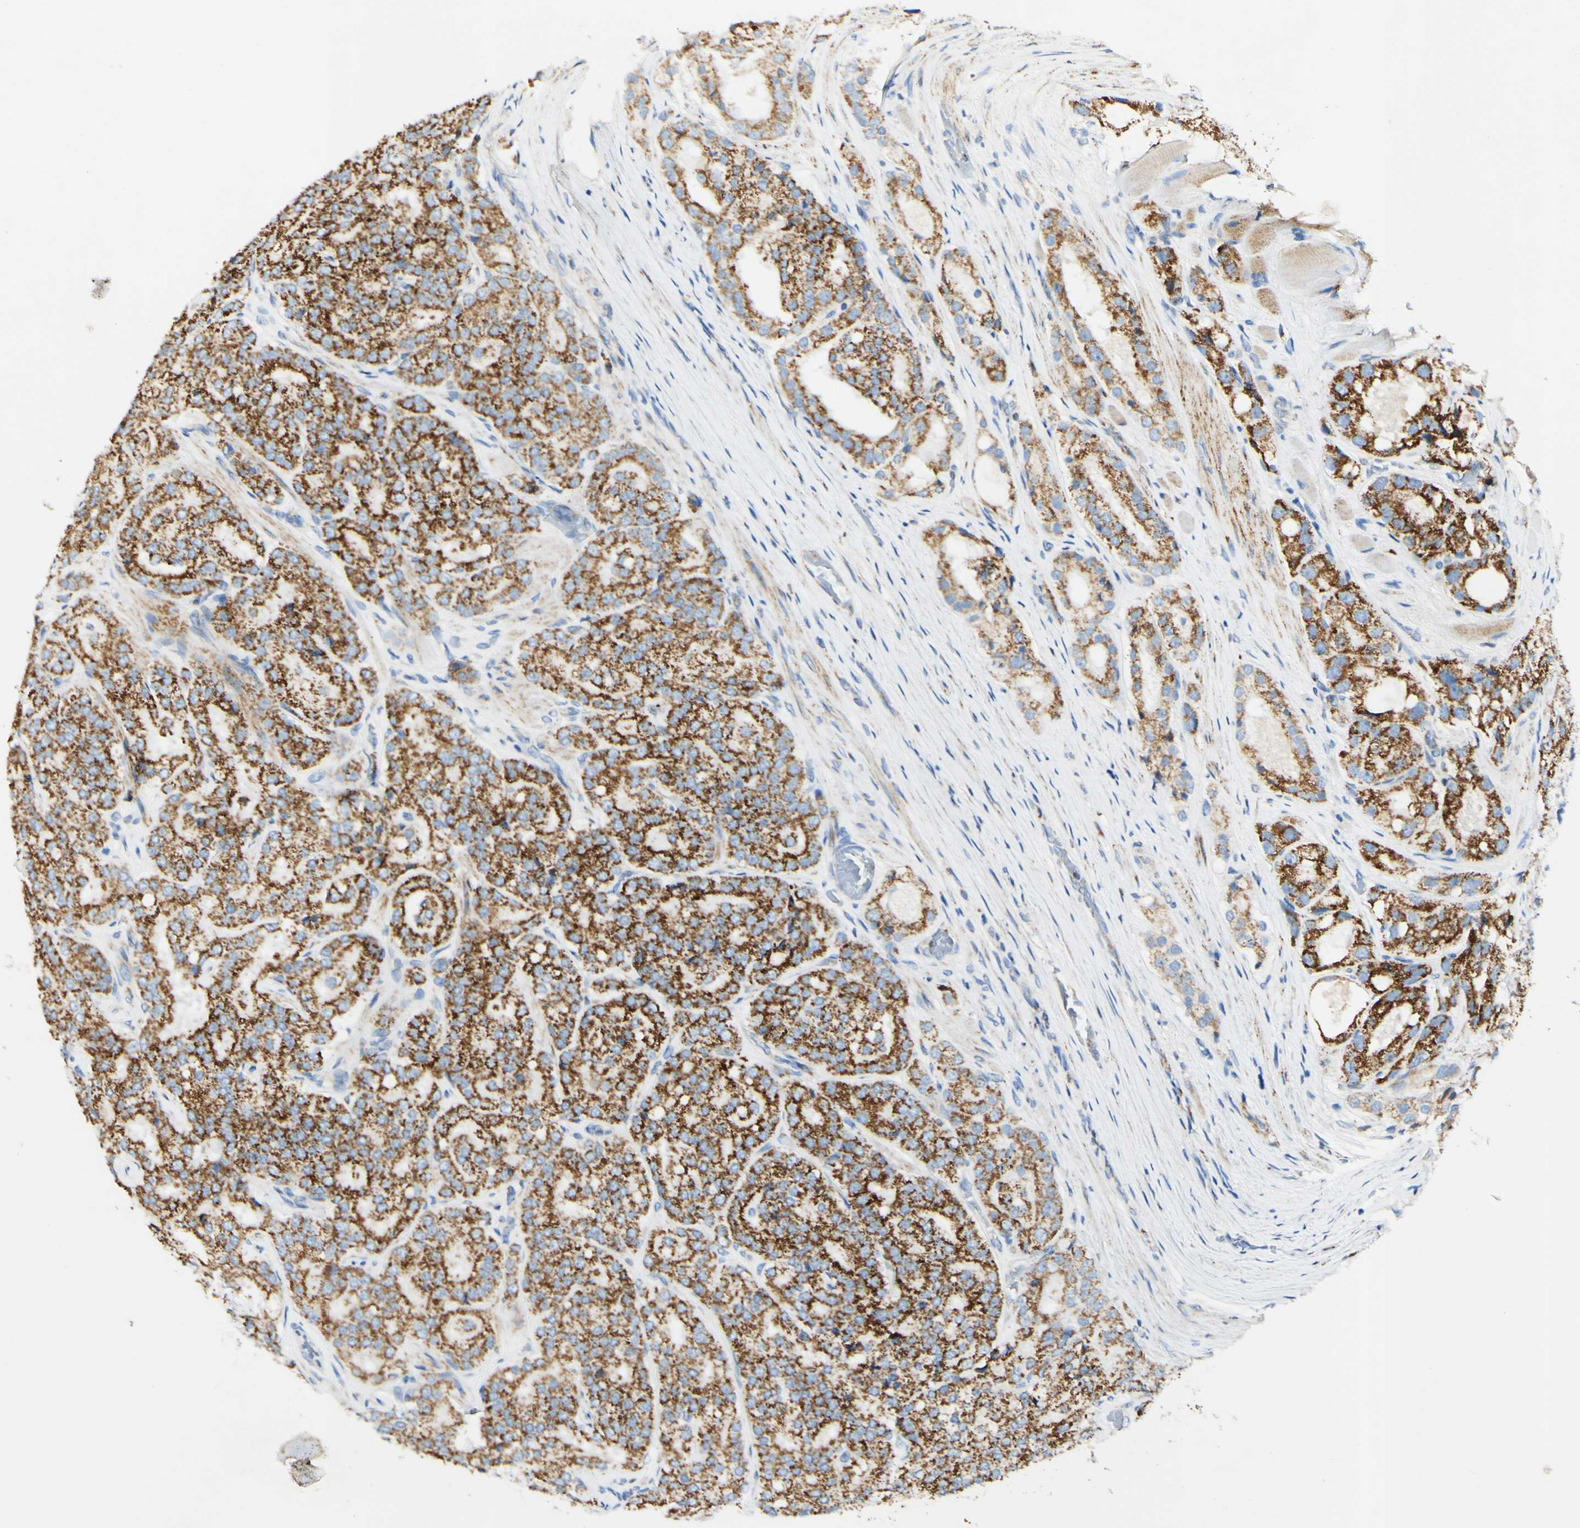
{"staining": {"intensity": "strong", "quantity": ">75%", "location": "cytoplasmic/membranous"}, "tissue": "prostate cancer", "cell_type": "Tumor cells", "image_type": "cancer", "snomed": [{"axis": "morphology", "description": "Adenocarcinoma, High grade"}, {"axis": "topography", "description": "Prostate"}], "caption": "The histopathology image demonstrates a brown stain indicating the presence of a protein in the cytoplasmic/membranous of tumor cells in prostate high-grade adenocarcinoma. The protein is shown in brown color, while the nuclei are stained blue.", "gene": "OXCT1", "patient": {"sex": "male", "age": 65}}